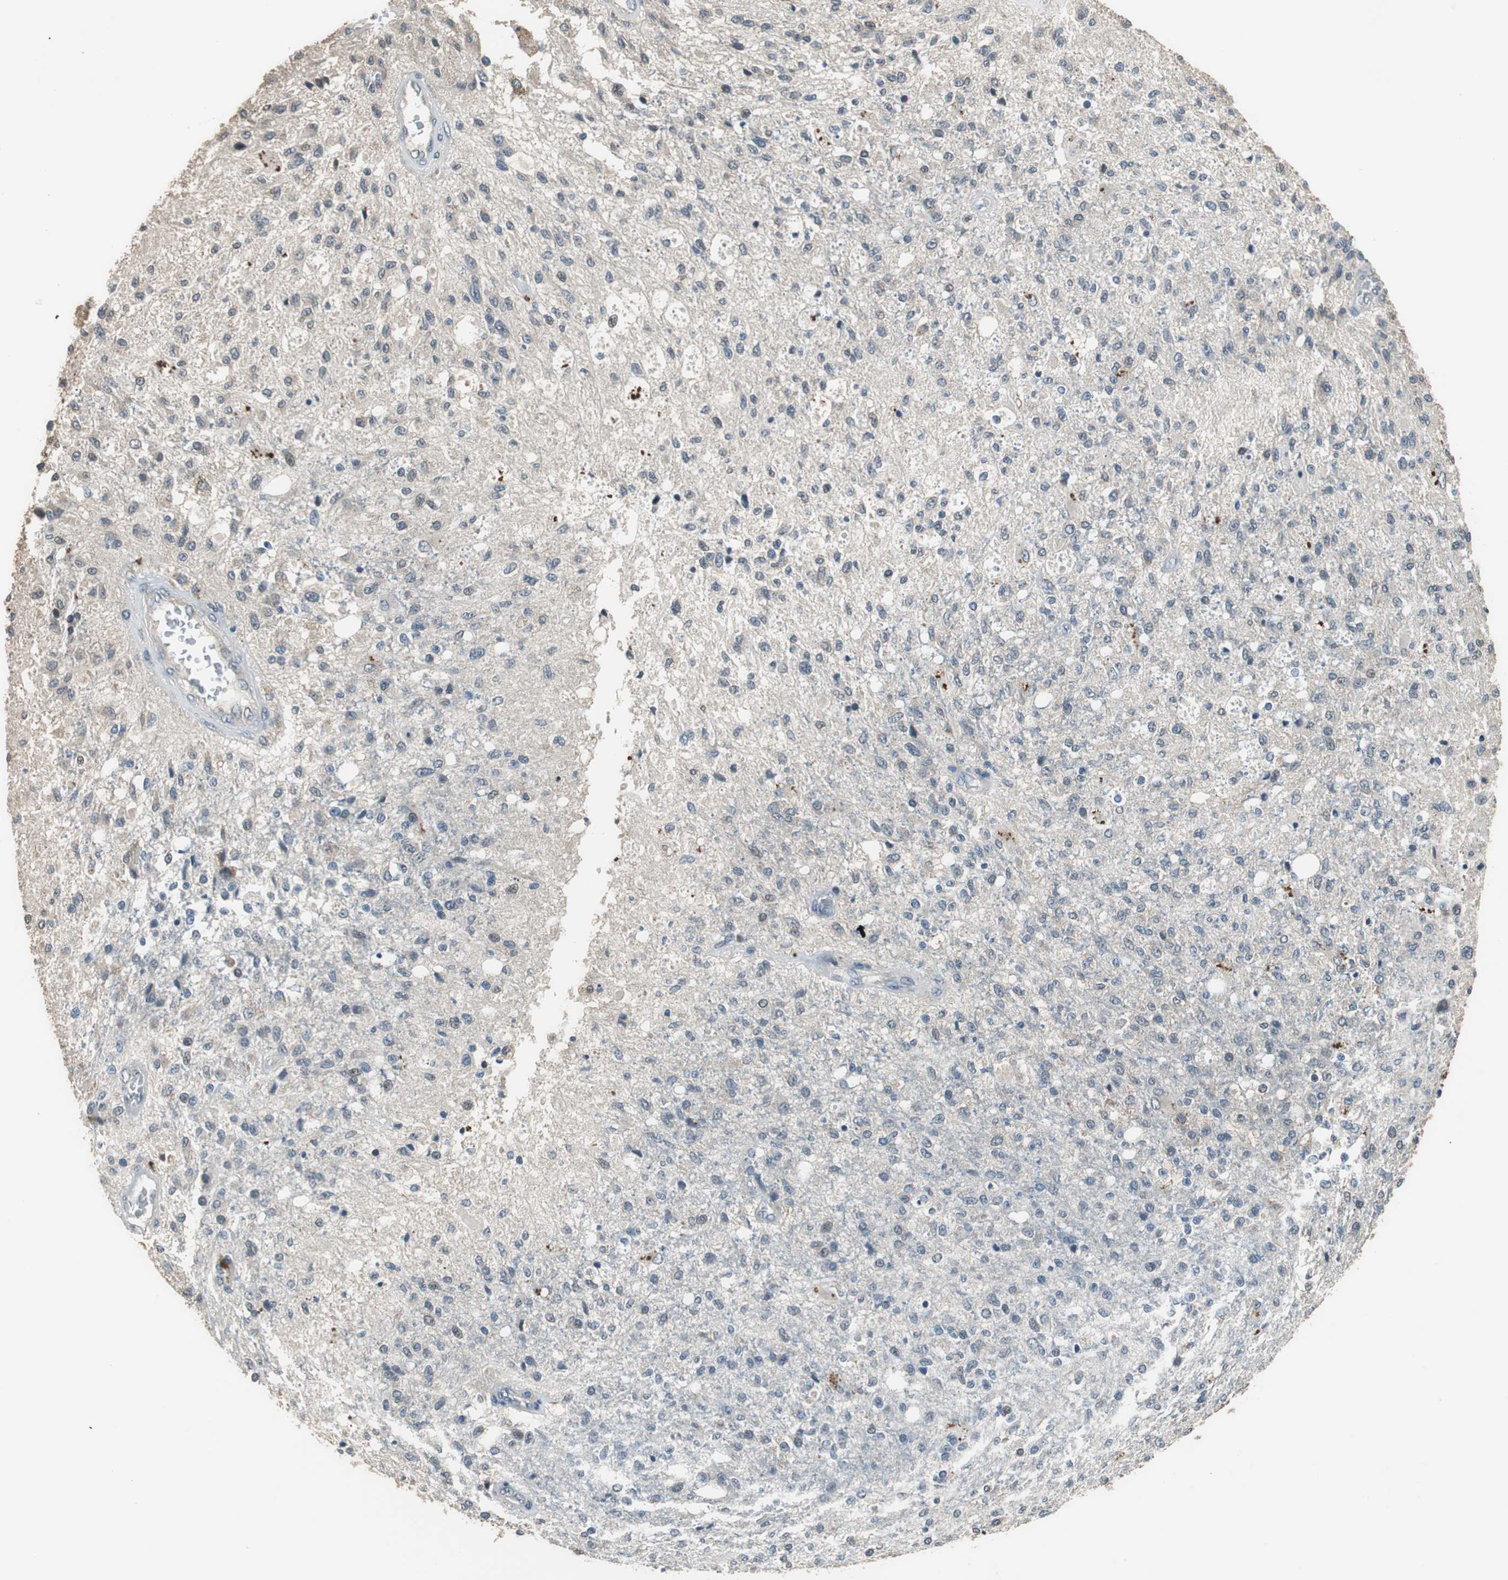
{"staining": {"intensity": "negative", "quantity": "none", "location": "none"}, "tissue": "glioma", "cell_type": "Tumor cells", "image_type": "cancer", "snomed": [{"axis": "morphology", "description": "Normal tissue, NOS"}, {"axis": "morphology", "description": "Glioma, malignant, High grade"}, {"axis": "topography", "description": "Cerebral cortex"}], "caption": "DAB immunohistochemical staining of human glioma displays no significant expression in tumor cells.", "gene": "PI4KB", "patient": {"sex": "male", "age": 77}}